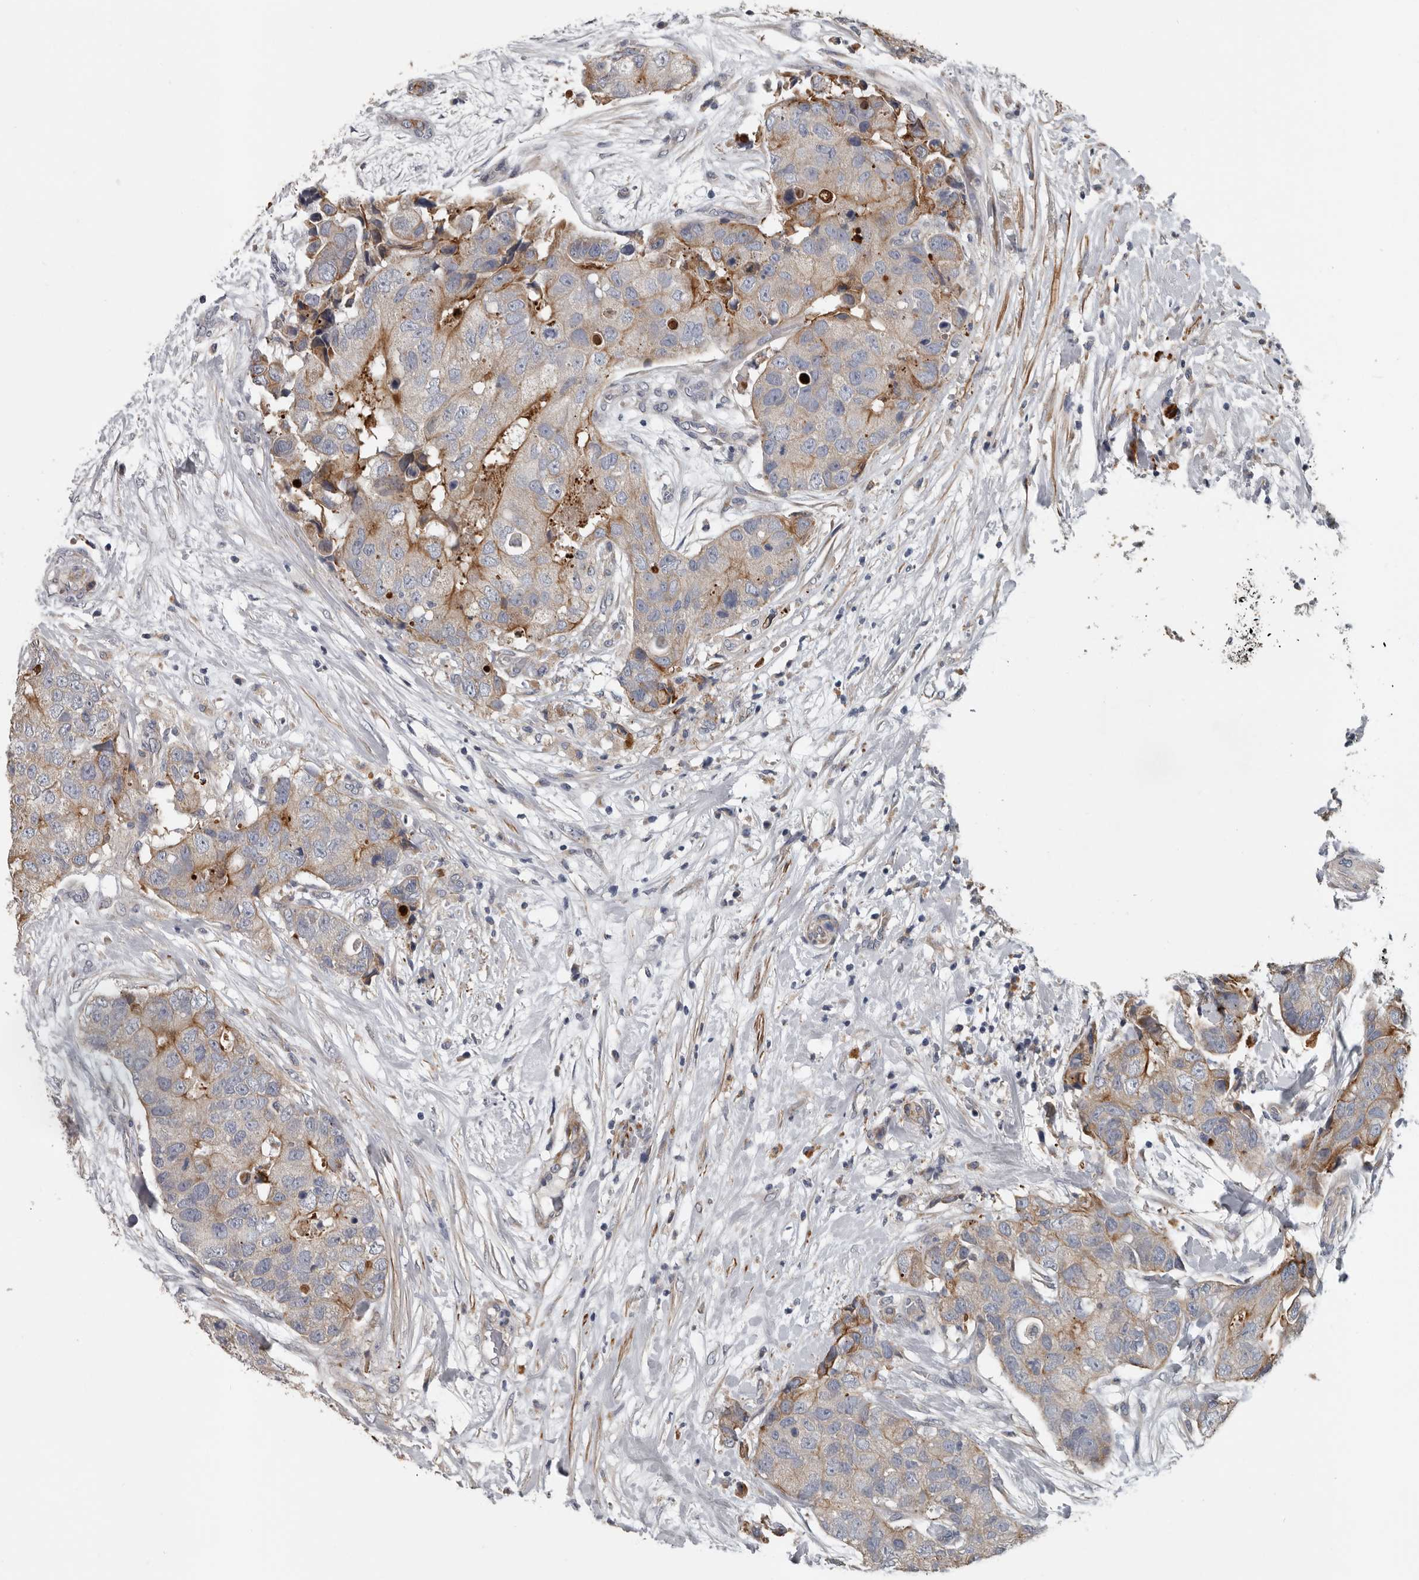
{"staining": {"intensity": "weak", "quantity": "25%-75%", "location": "cytoplasmic/membranous"}, "tissue": "breast cancer", "cell_type": "Tumor cells", "image_type": "cancer", "snomed": [{"axis": "morphology", "description": "Duct carcinoma"}, {"axis": "topography", "description": "Breast"}], "caption": "Tumor cells exhibit weak cytoplasmic/membranous staining in approximately 25%-75% of cells in breast cancer.", "gene": "DPY19L4", "patient": {"sex": "female", "age": 62}}